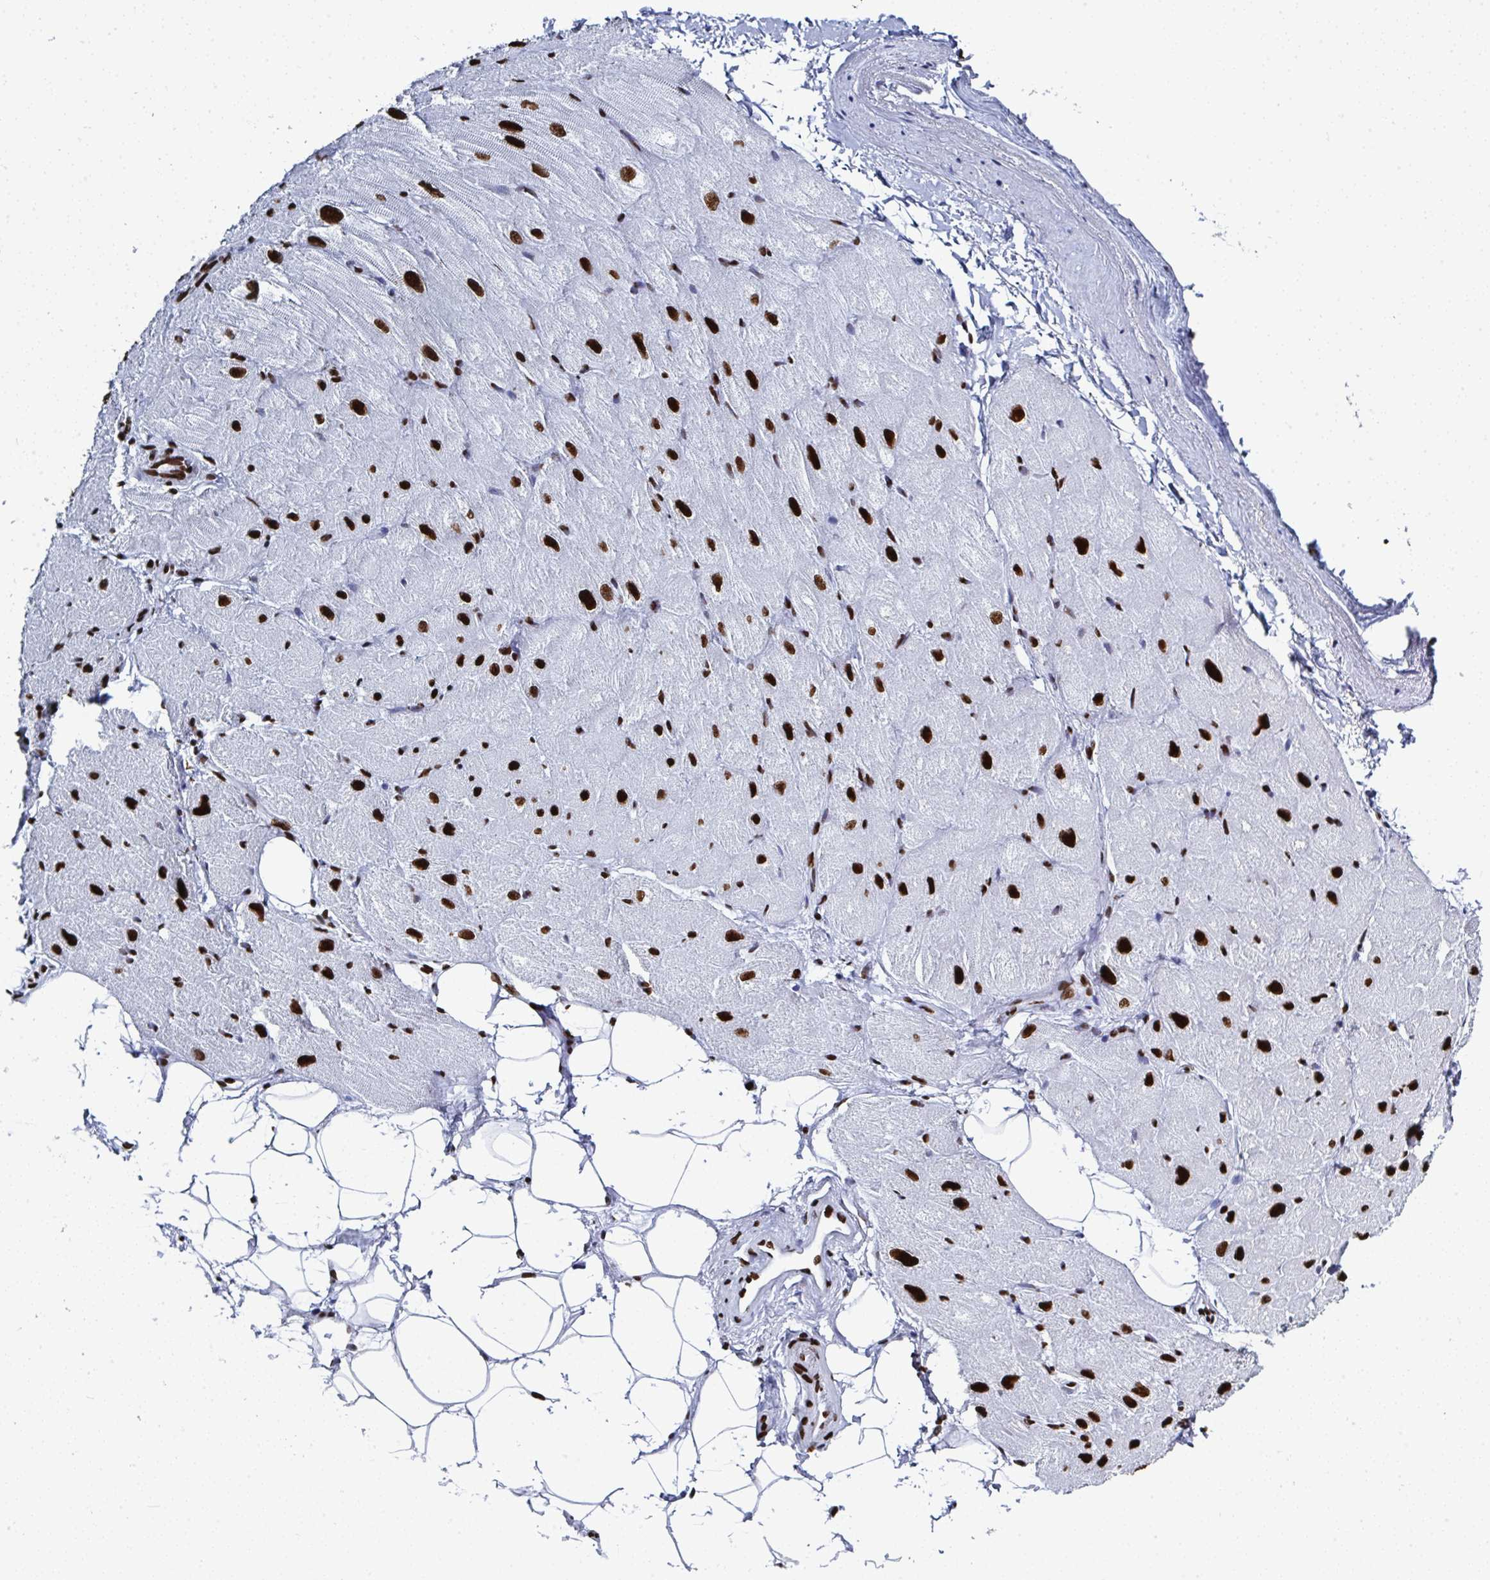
{"staining": {"intensity": "strong", "quantity": "25%-75%", "location": "nuclear"}, "tissue": "heart muscle", "cell_type": "Cardiomyocytes", "image_type": "normal", "snomed": [{"axis": "morphology", "description": "Normal tissue, NOS"}, {"axis": "topography", "description": "Heart"}], "caption": "Protein analysis of benign heart muscle shows strong nuclear expression in about 25%-75% of cardiomyocytes.", "gene": "GAR1", "patient": {"sex": "male", "age": 62}}